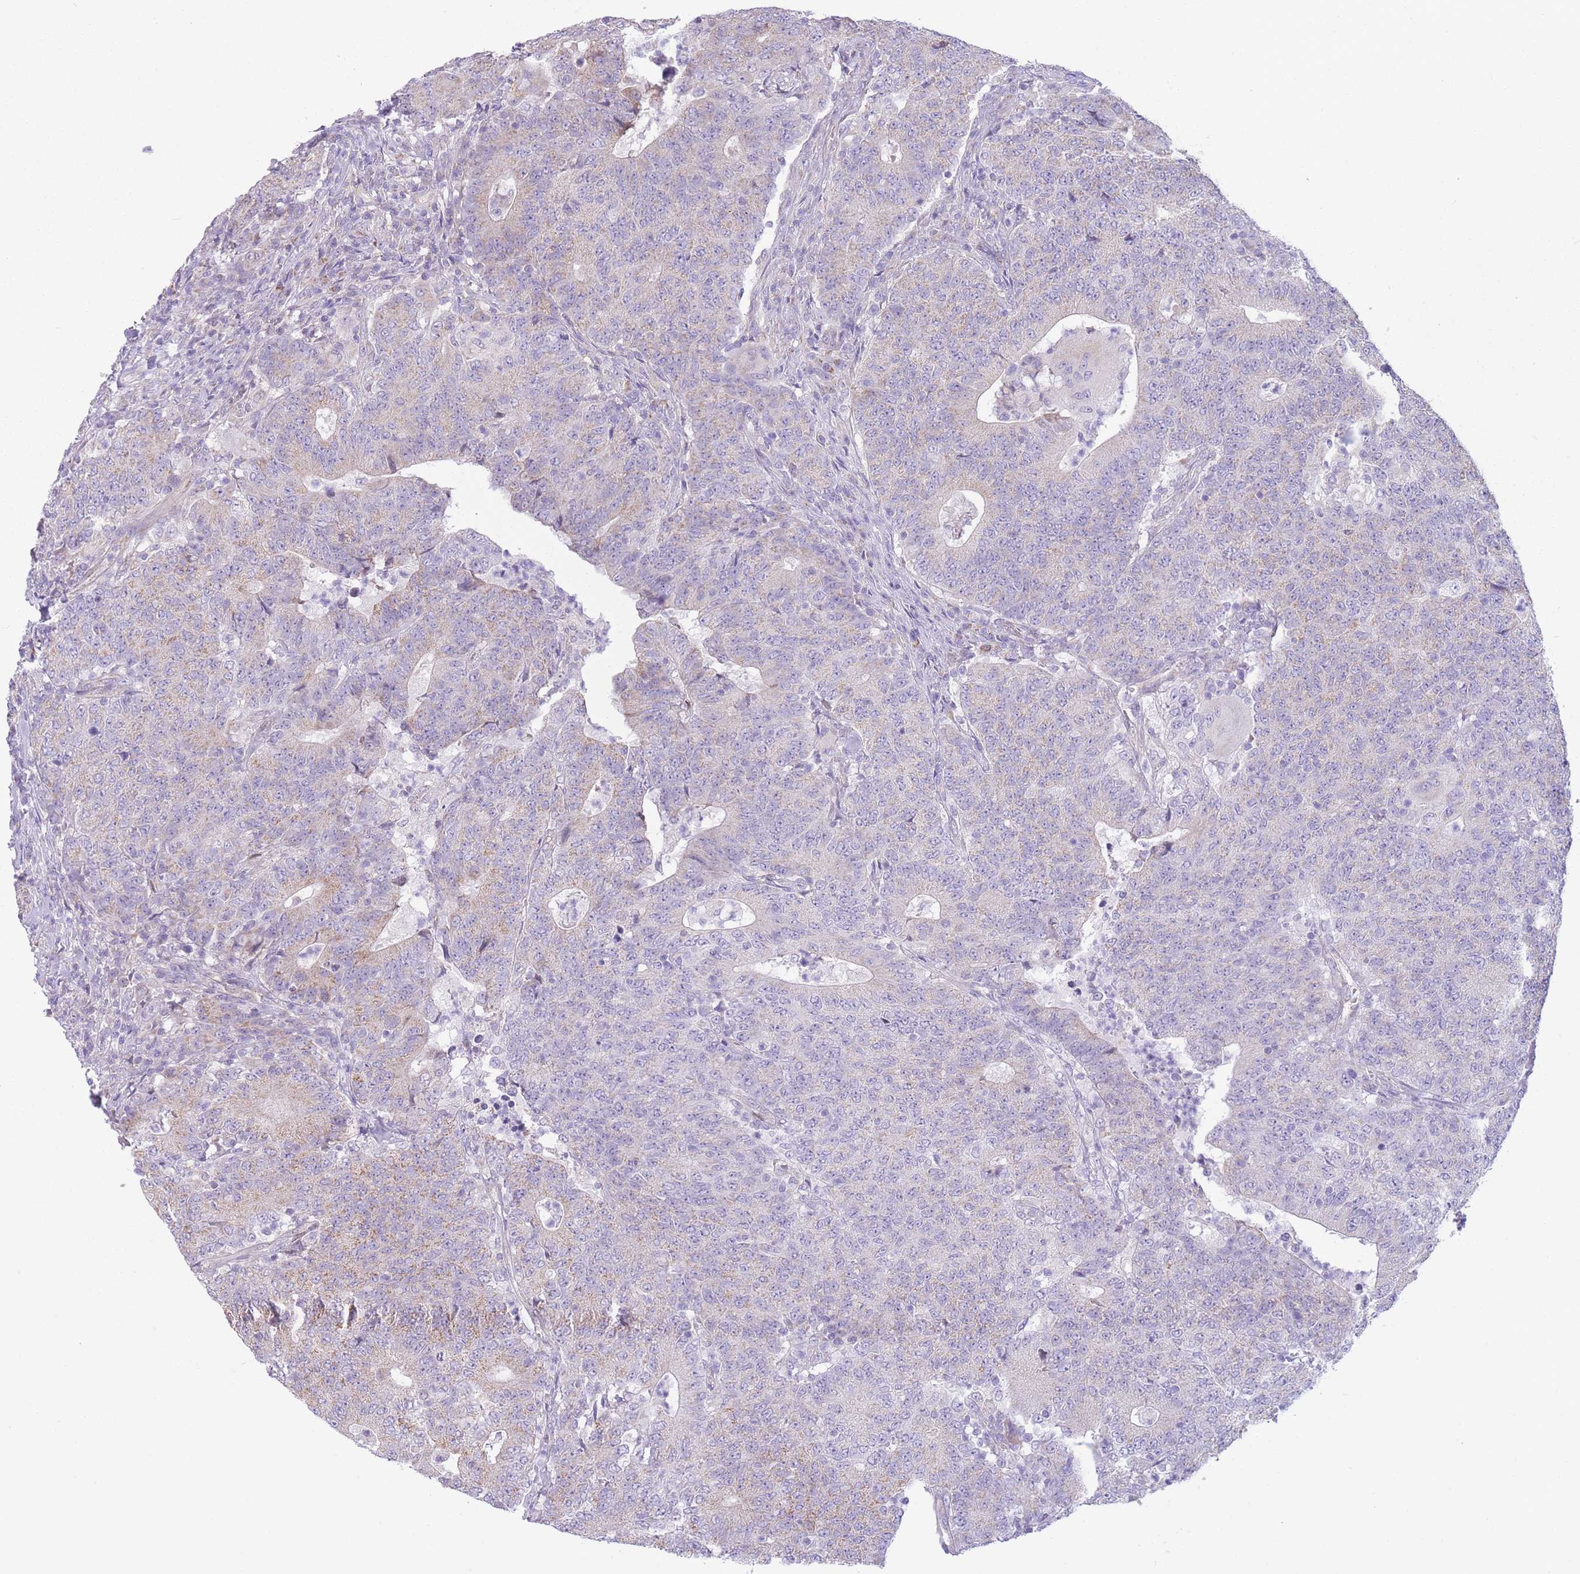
{"staining": {"intensity": "weak", "quantity": "<25%", "location": "cytoplasmic/membranous"}, "tissue": "colorectal cancer", "cell_type": "Tumor cells", "image_type": "cancer", "snomed": [{"axis": "morphology", "description": "Adenocarcinoma, NOS"}, {"axis": "topography", "description": "Colon"}], "caption": "Immunohistochemical staining of colorectal cancer (adenocarcinoma) reveals no significant positivity in tumor cells.", "gene": "PDHA1", "patient": {"sex": "female", "age": 75}}